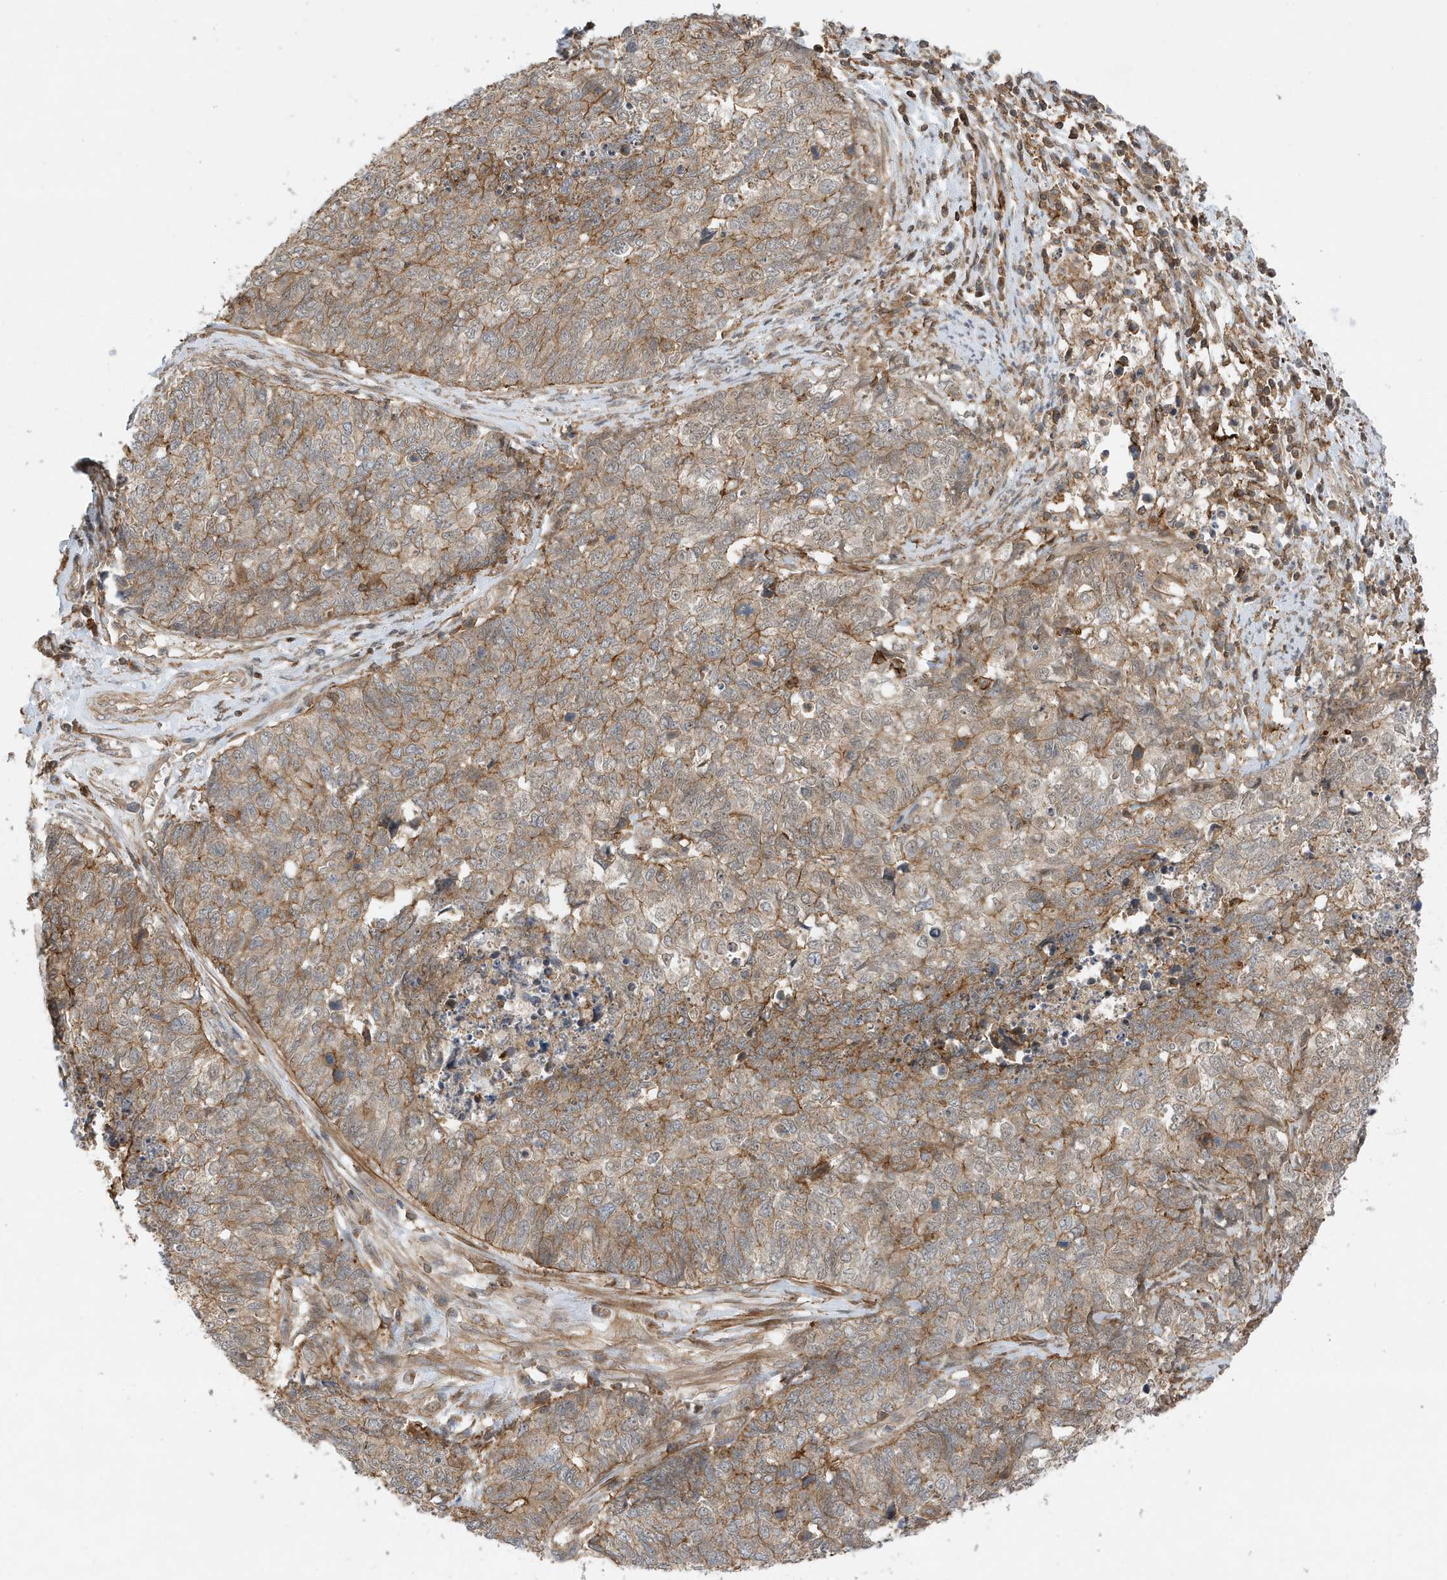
{"staining": {"intensity": "moderate", "quantity": ">75%", "location": "cytoplasmic/membranous,nuclear"}, "tissue": "cervical cancer", "cell_type": "Tumor cells", "image_type": "cancer", "snomed": [{"axis": "morphology", "description": "Squamous cell carcinoma, NOS"}, {"axis": "topography", "description": "Cervix"}], "caption": "Cervical cancer stained with DAB (3,3'-diaminobenzidine) IHC shows medium levels of moderate cytoplasmic/membranous and nuclear staining in about >75% of tumor cells.", "gene": "TATDN3", "patient": {"sex": "female", "age": 63}}